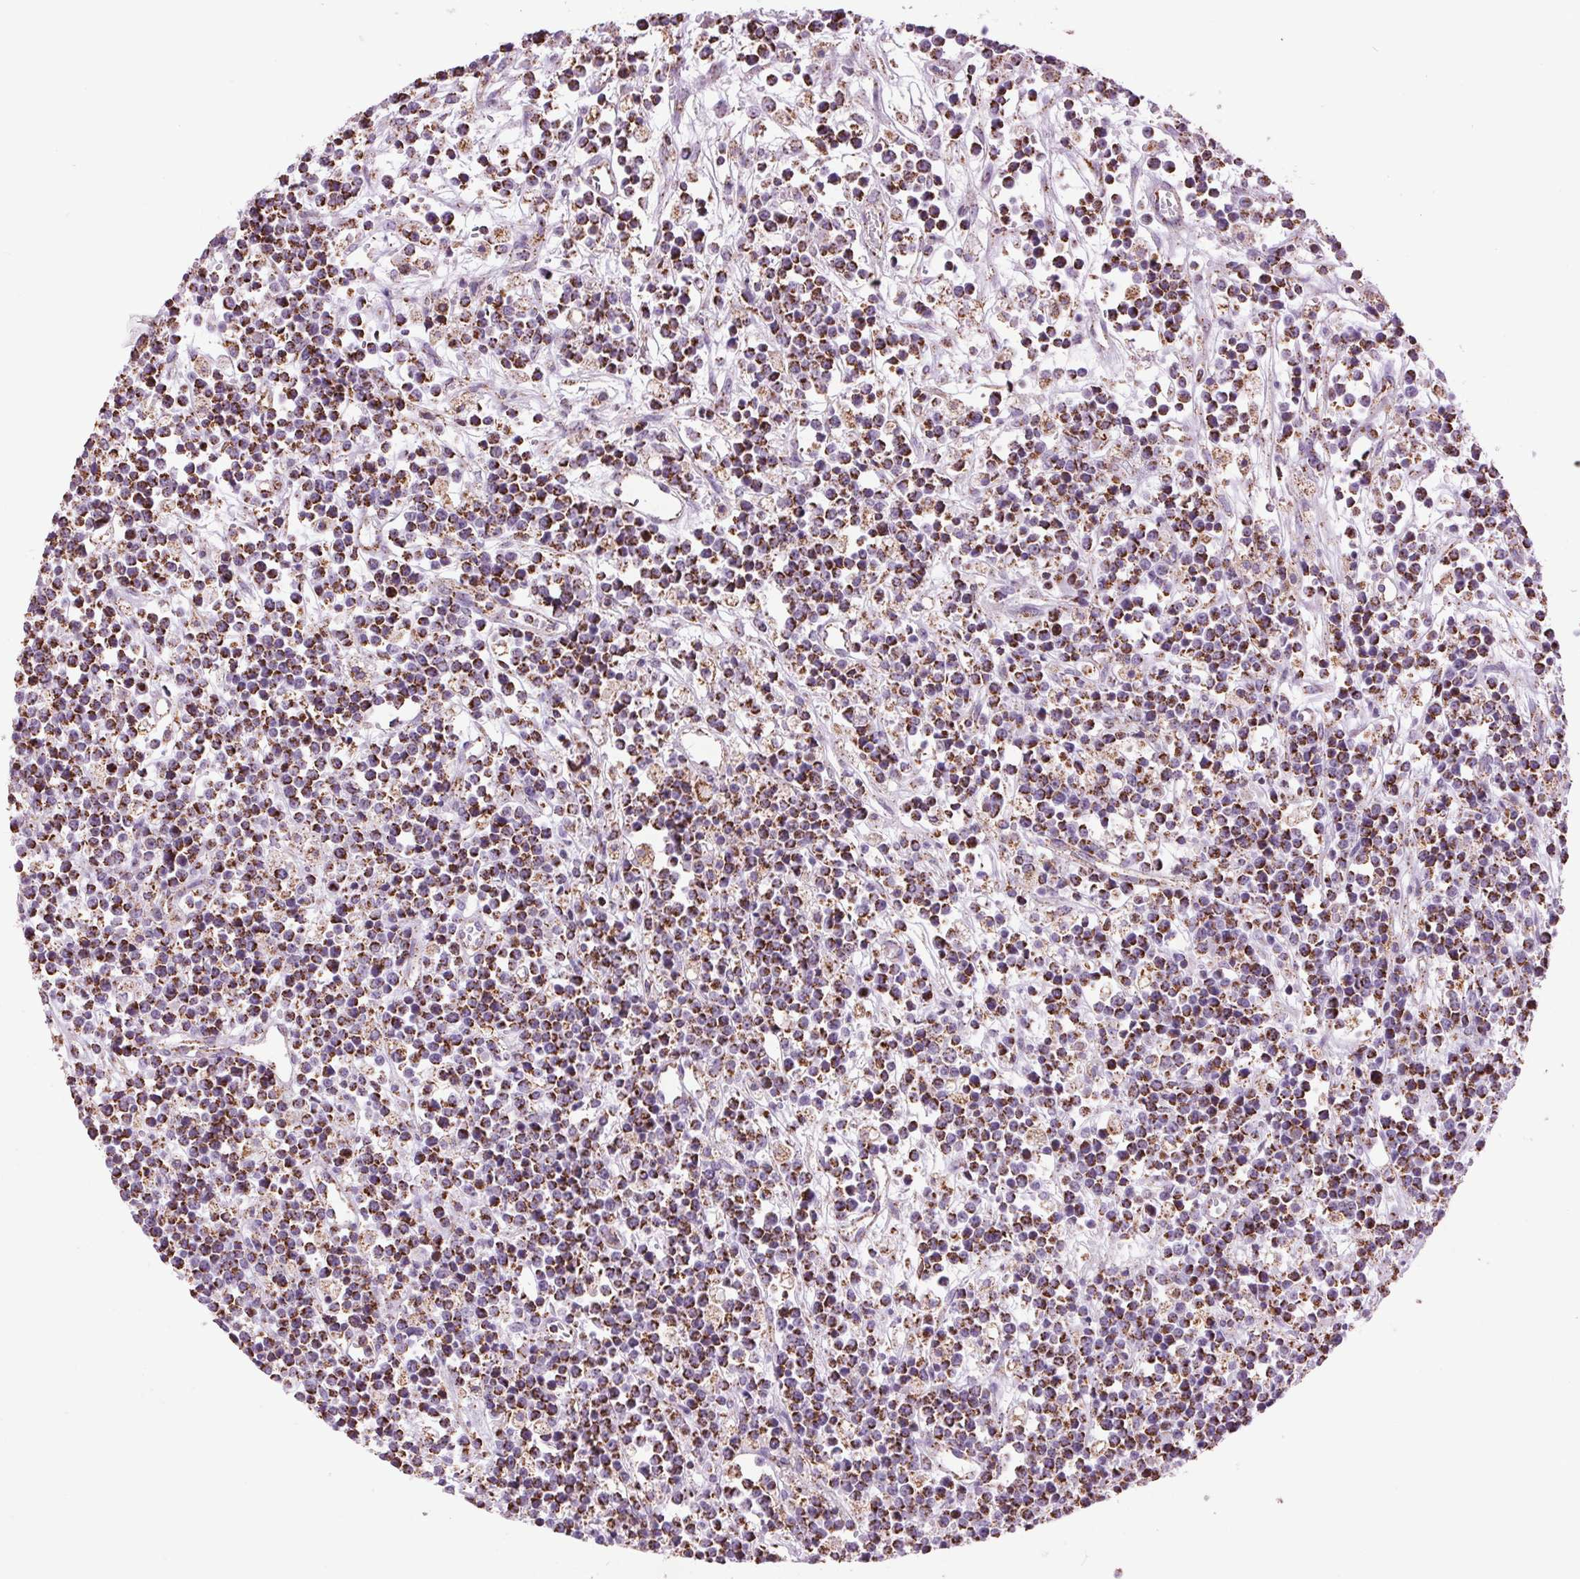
{"staining": {"intensity": "strong", "quantity": ">75%", "location": "cytoplasmic/membranous"}, "tissue": "lymphoma", "cell_type": "Tumor cells", "image_type": "cancer", "snomed": [{"axis": "morphology", "description": "Malignant lymphoma, non-Hodgkin's type, High grade"}, {"axis": "topography", "description": "Ovary"}], "caption": "Protein staining by immunohistochemistry (IHC) shows strong cytoplasmic/membranous positivity in approximately >75% of tumor cells in lymphoma. The protein of interest is shown in brown color, while the nuclei are stained blue.", "gene": "ATP5PB", "patient": {"sex": "female", "age": 56}}